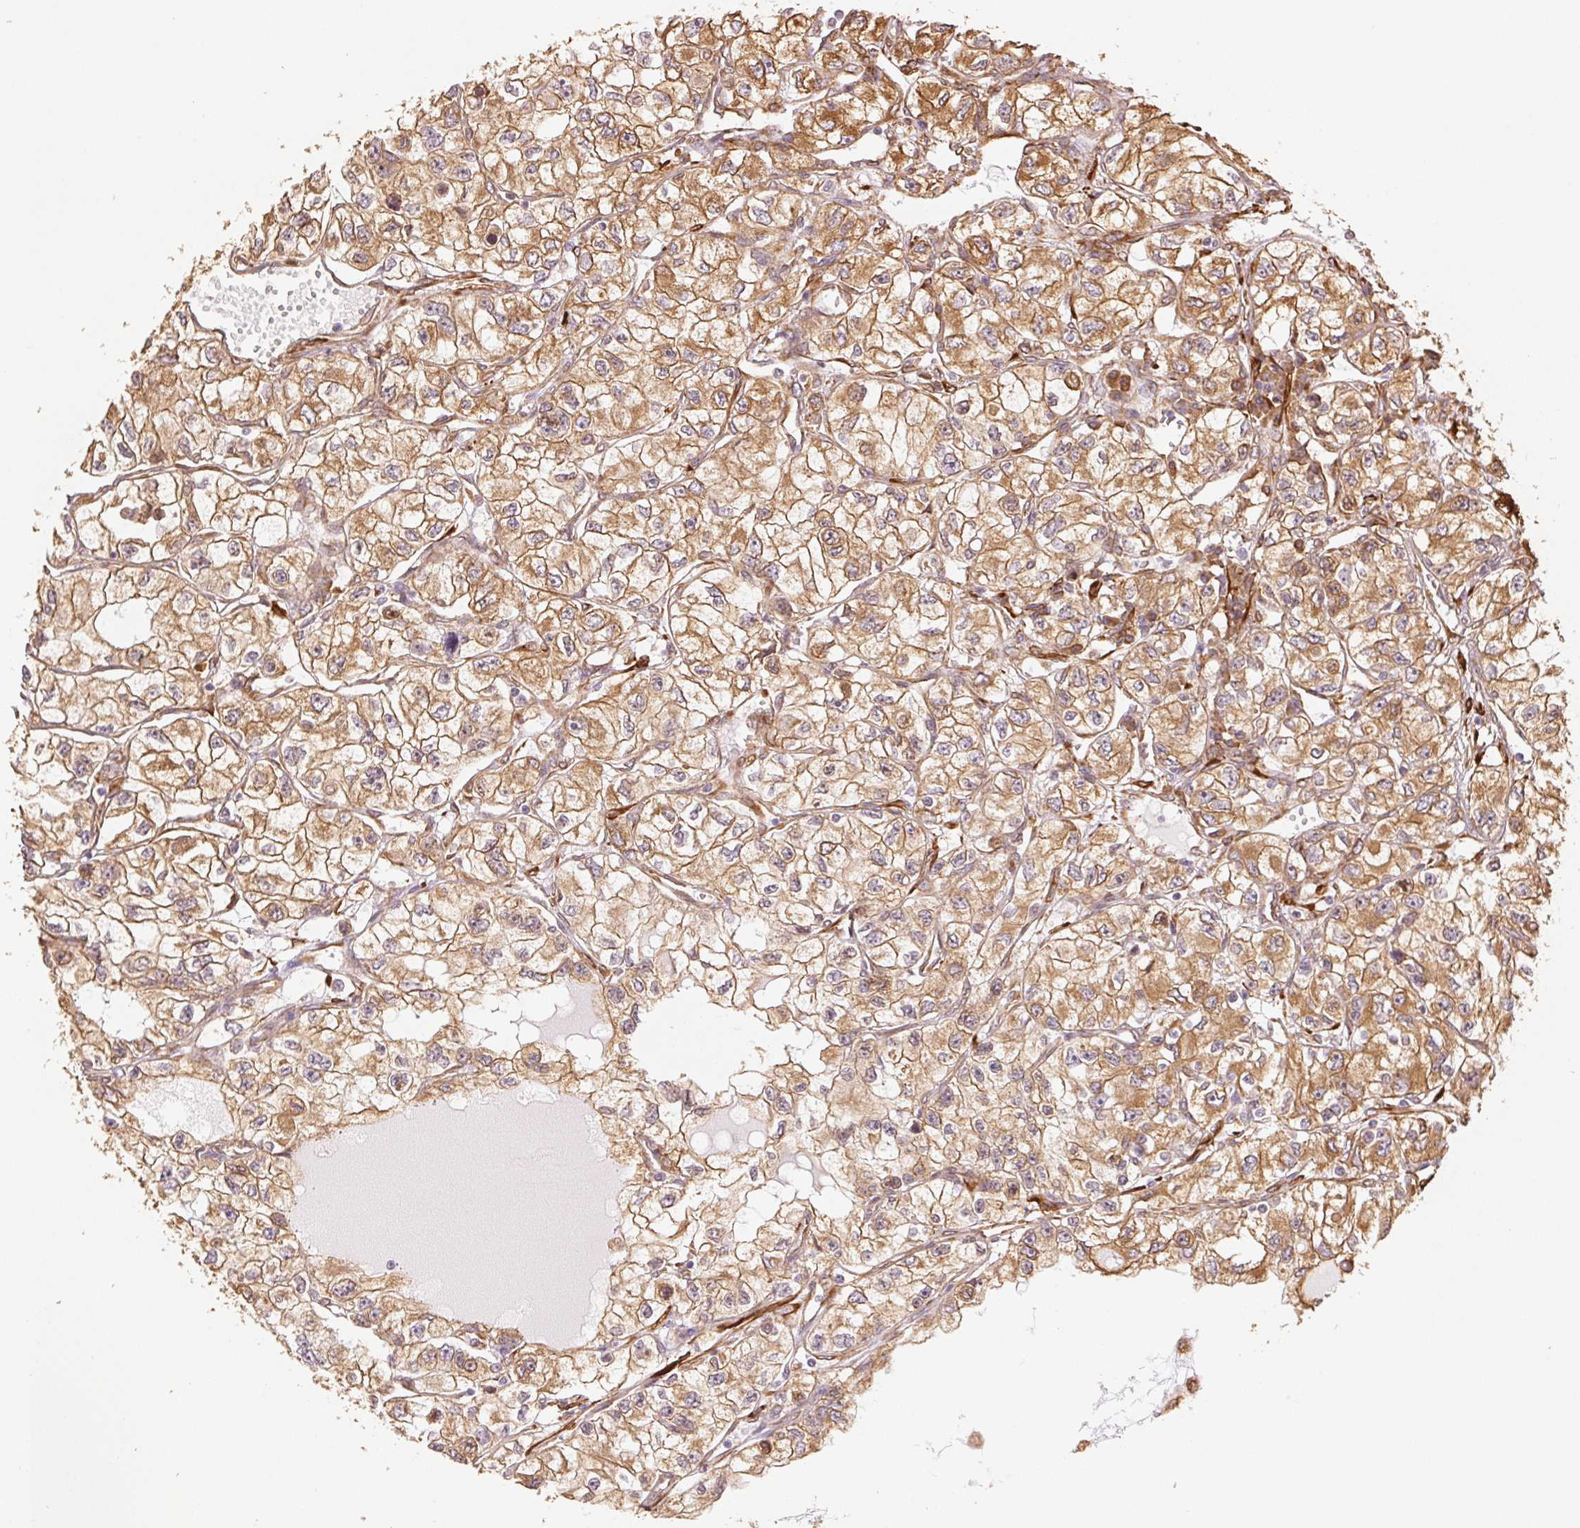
{"staining": {"intensity": "moderate", "quantity": ">75%", "location": "cytoplasmic/membranous"}, "tissue": "renal cancer", "cell_type": "Tumor cells", "image_type": "cancer", "snomed": [{"axis": "morphology", "description": "Adenocarcinoma, NOS"}, {"axis": "topography", "description": "Kidney"}], "caption": "A micrograph of human renal cancer (adenocarcinoma) stained for a protein reveals moderate cytoplasmic/membranous brown staining in tumor cells. The protein is shown in brown color, while the nuclei are stained blue.", "gene": "RCN3", "patient": {"sex": "female", "age": 59}}